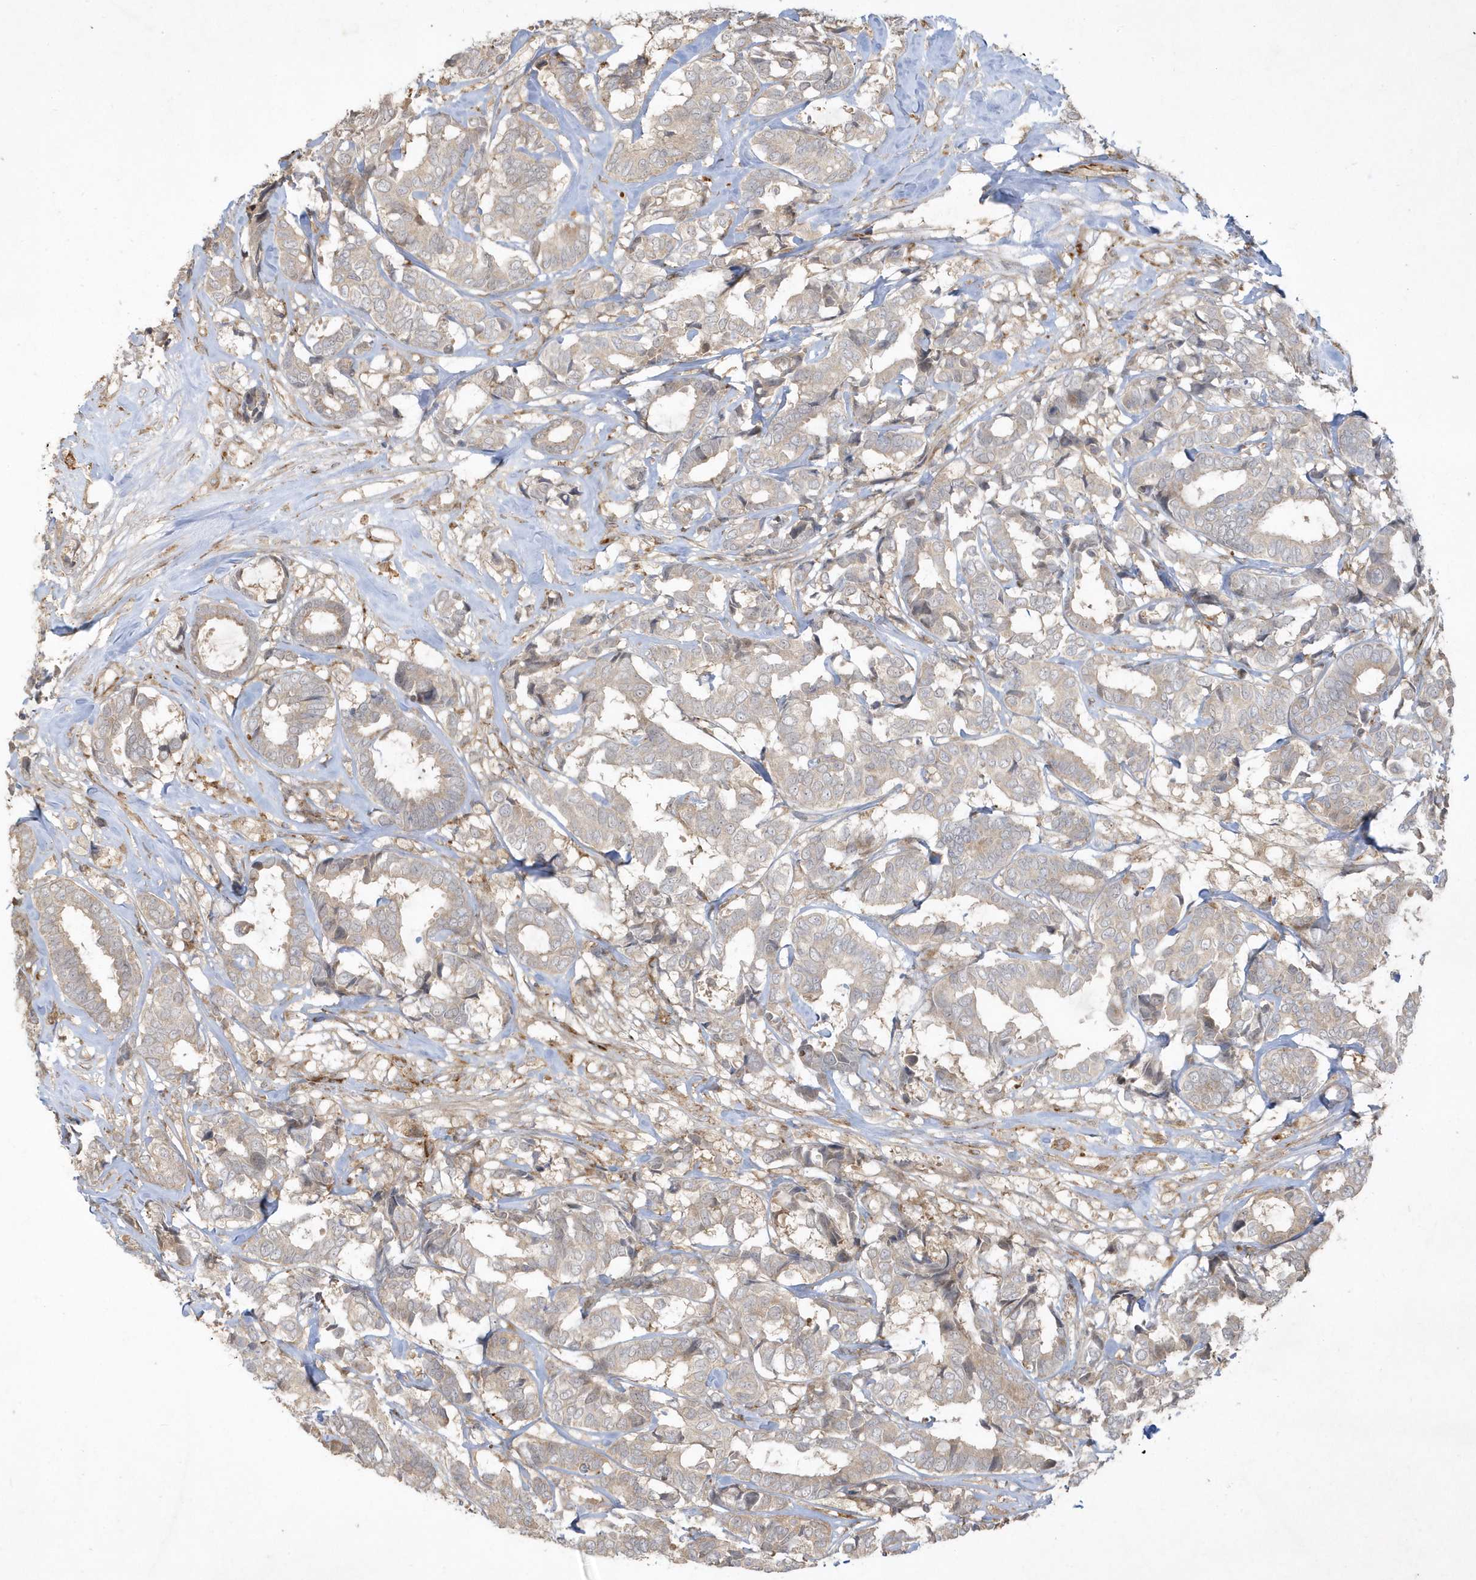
{"staining": {"intensity": "weak", "quantity": "<25%", "location": "cytoplasmic/membranous"}, "tissue": "breast cancer", "cell_type": "Tumor cells", "image_type": "cancer", "snomed": [{"axis": "morphology", "description": "Duct carcinoma"}, {"axis": "topography", "description": "Breast"}], "caption": "A micrograph of breast intraductal carcinoma stained for a protein reveals no brown staining in tumor cells.", "gene": "IFT57", "patient": {"sex": "female", "age": 87}}